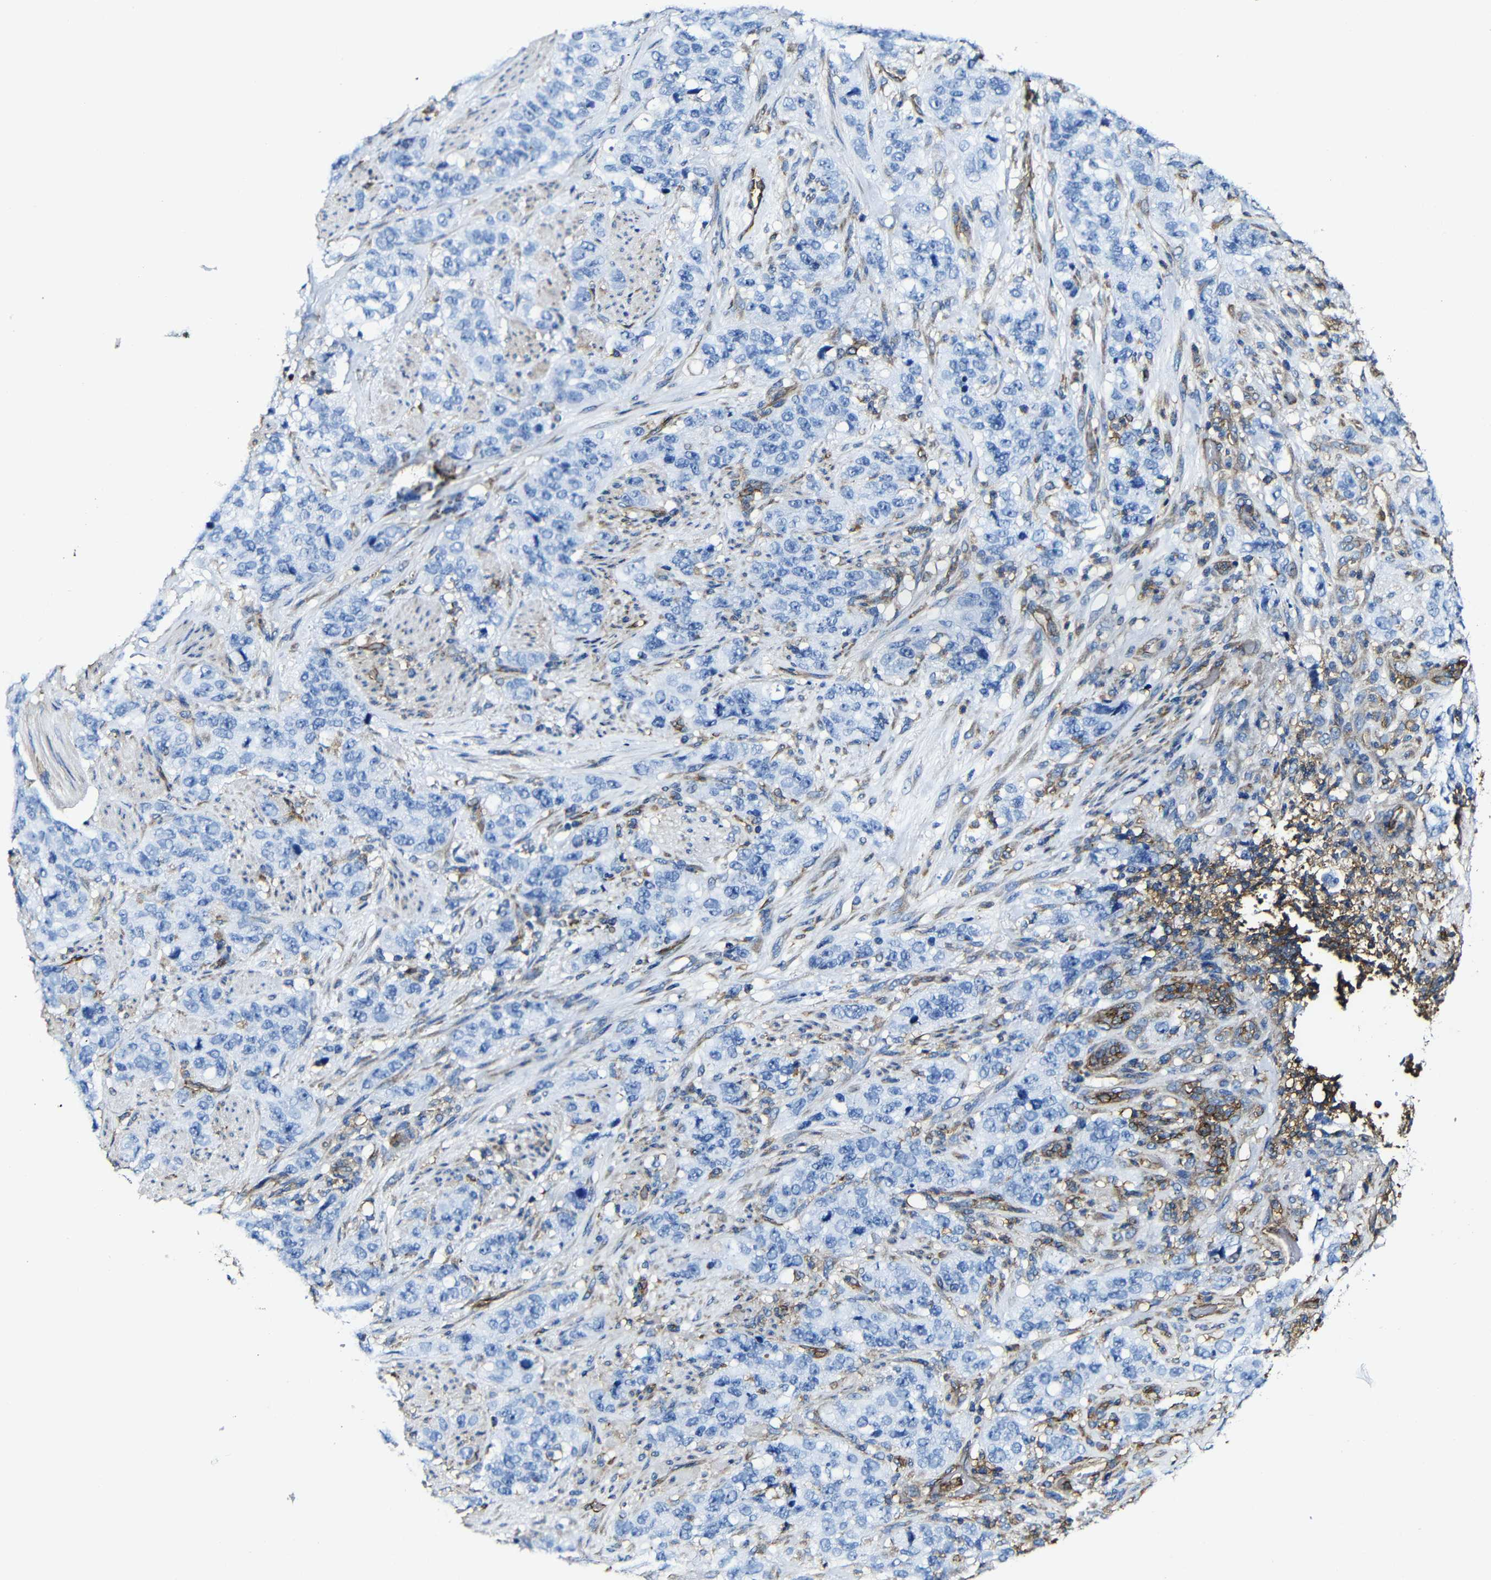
{"staining": {"intensity": "negative", "quantity": "none", "location": "none"}, "tissue": "stomach cancer", "cell_type": "Tumor cells", "image_type": "cancer", "snomed": [{"axis": "morphology", "description": "Adenocarcinoma, NOS"}, {"axis": "topography", "description": "Stomach"}], "caption": "This is an IHC micrograph of stomach cancer. There is no staining in tumor cells.", "gene": "MSN", "patient": {"sex": "male", "age": 48}}